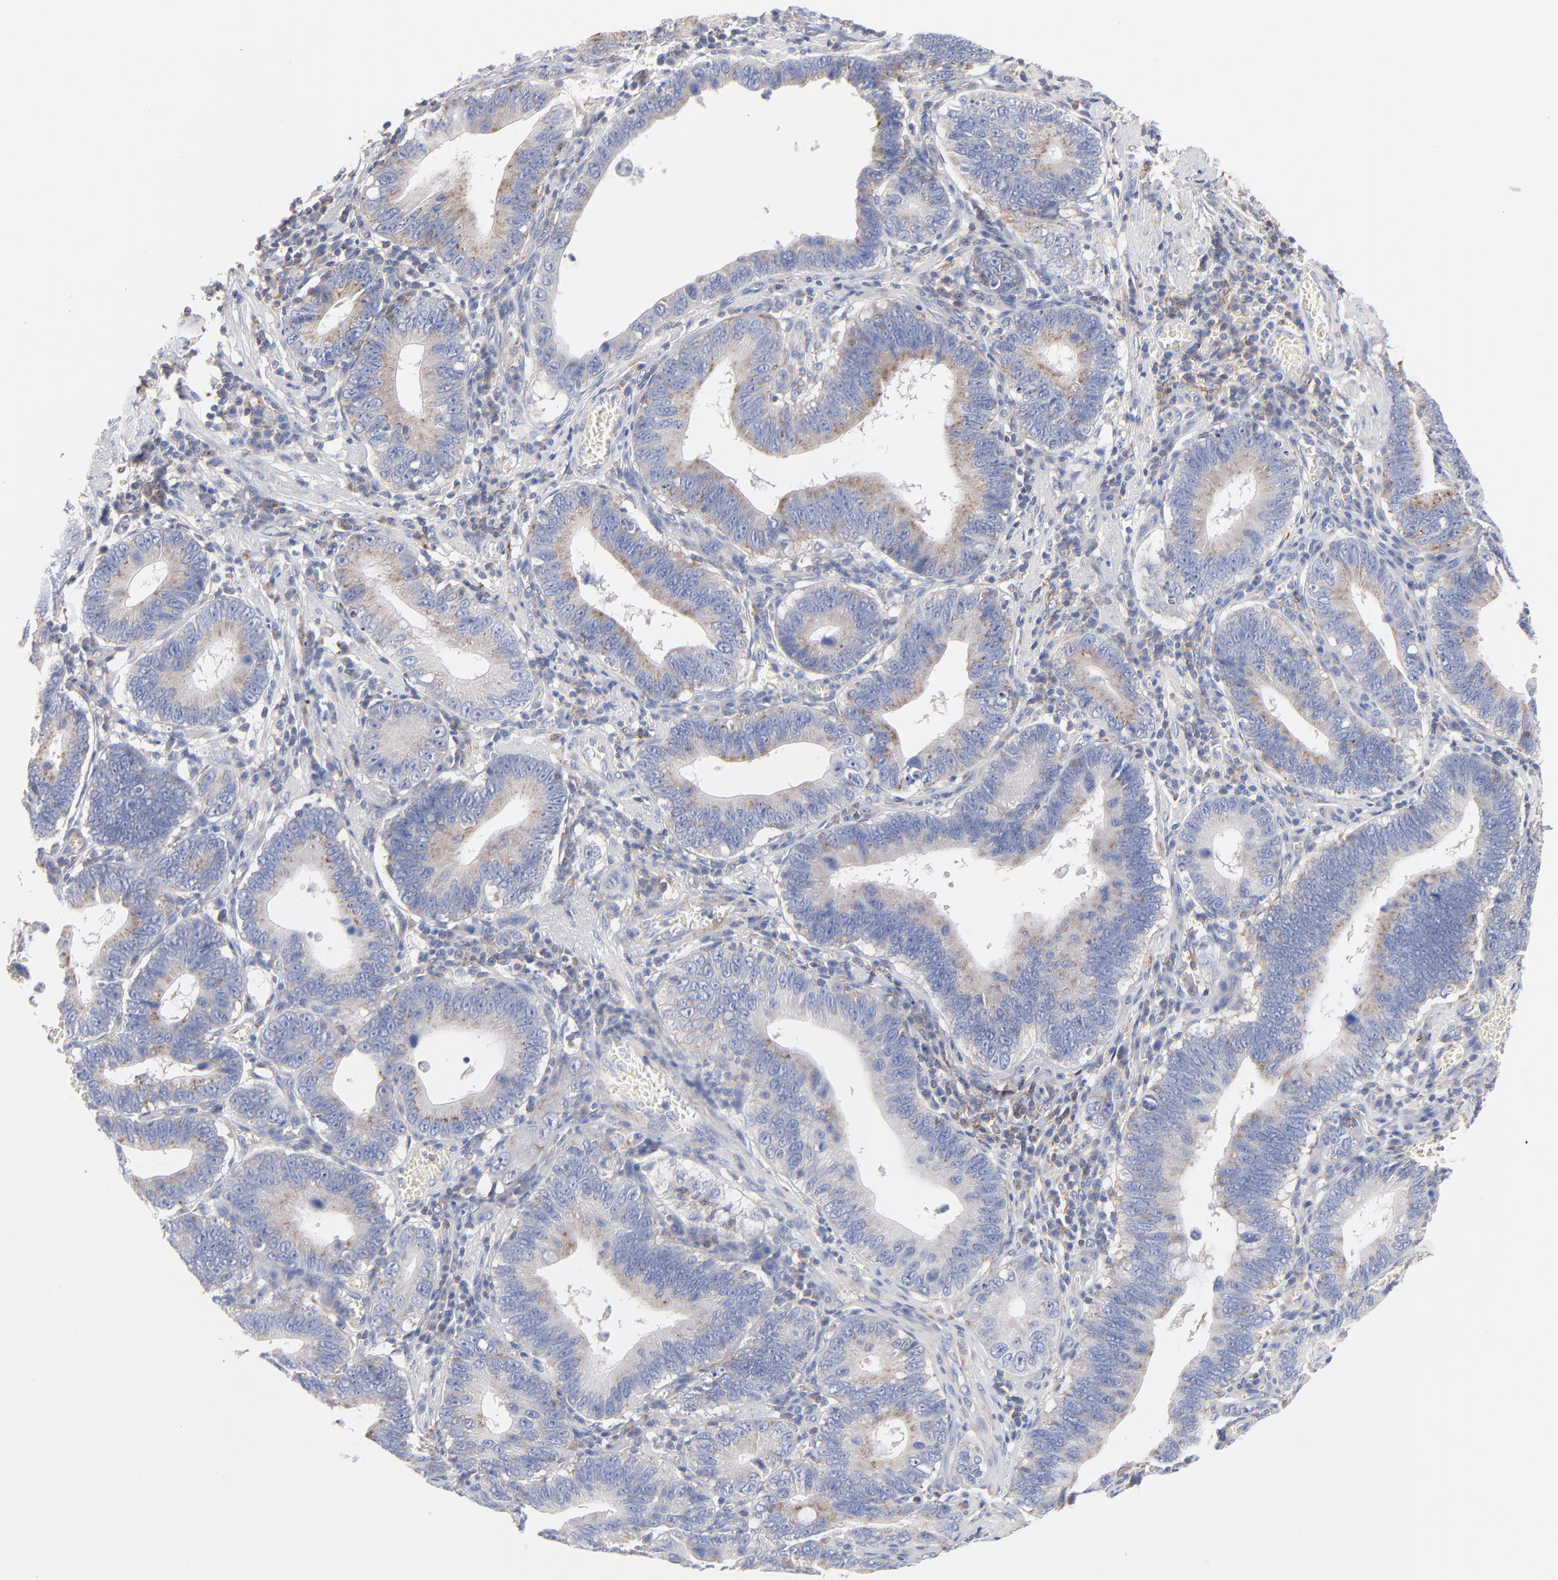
{"staining": {"intensity": "weak", "quantity": ">75%", "location": "cytoplasmic/membranous"}, "tissue": "stomach cancer", "cell_type": "Tumor cells", "image_type": "cancer", "snomed": [{"axis": "morphology", "description": "Adenocarcinoma, NOS"}, {"axis": "topography", "description": "Stomach"}, {"axis": "topography", "description": "Gastric cardia"}], "caption": "The histopathology image reveals immunohistochemical staining of stomach adenocarcinoma. There is weak cytoplasmic/membranous expression is seen in approximately >75% of tumor cells.", "gene": "SEPTIN6", "patient": {"sex": "male", "age": 59}}